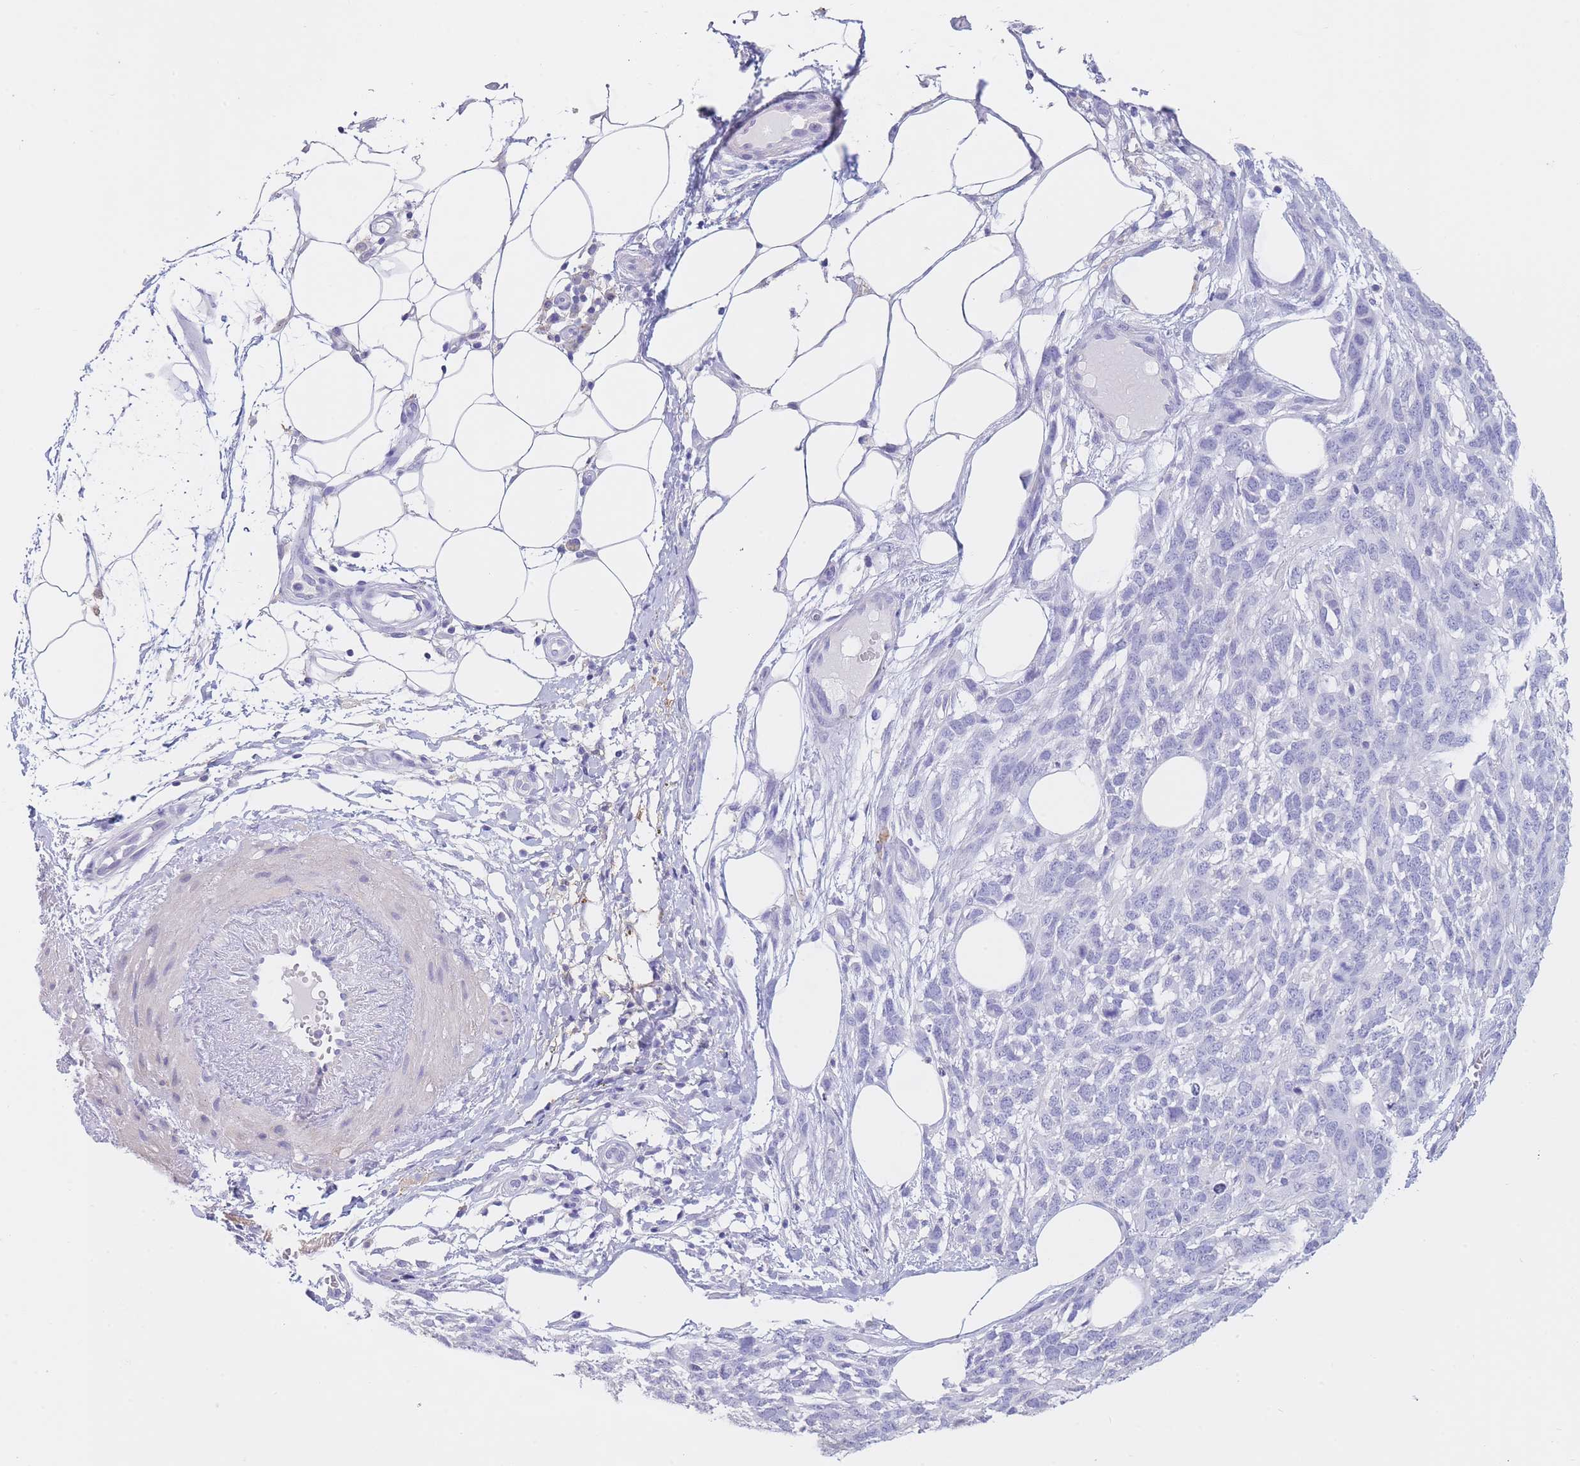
{"staining": {"intensity": "negative", "quantity": "none", "location": "none"}, "tissue": "melanoma", "cell_type": "Tumor cells", "image_type": "cancer", "snomed": [{"axis": "morphology", "description": "Normal morphology"}, {"axis": "morphology", "description": "Malignant melanoma, NOS"}, {"axis": "topography", "description": "Skin"}], "caption": "This is a micrograph of immunohistochemistry (IHC) staining of malignant melanoma, which shows no expression in tumor cells.", "gene": "CD37", "patient": {"sex": "female", "age": 72}}